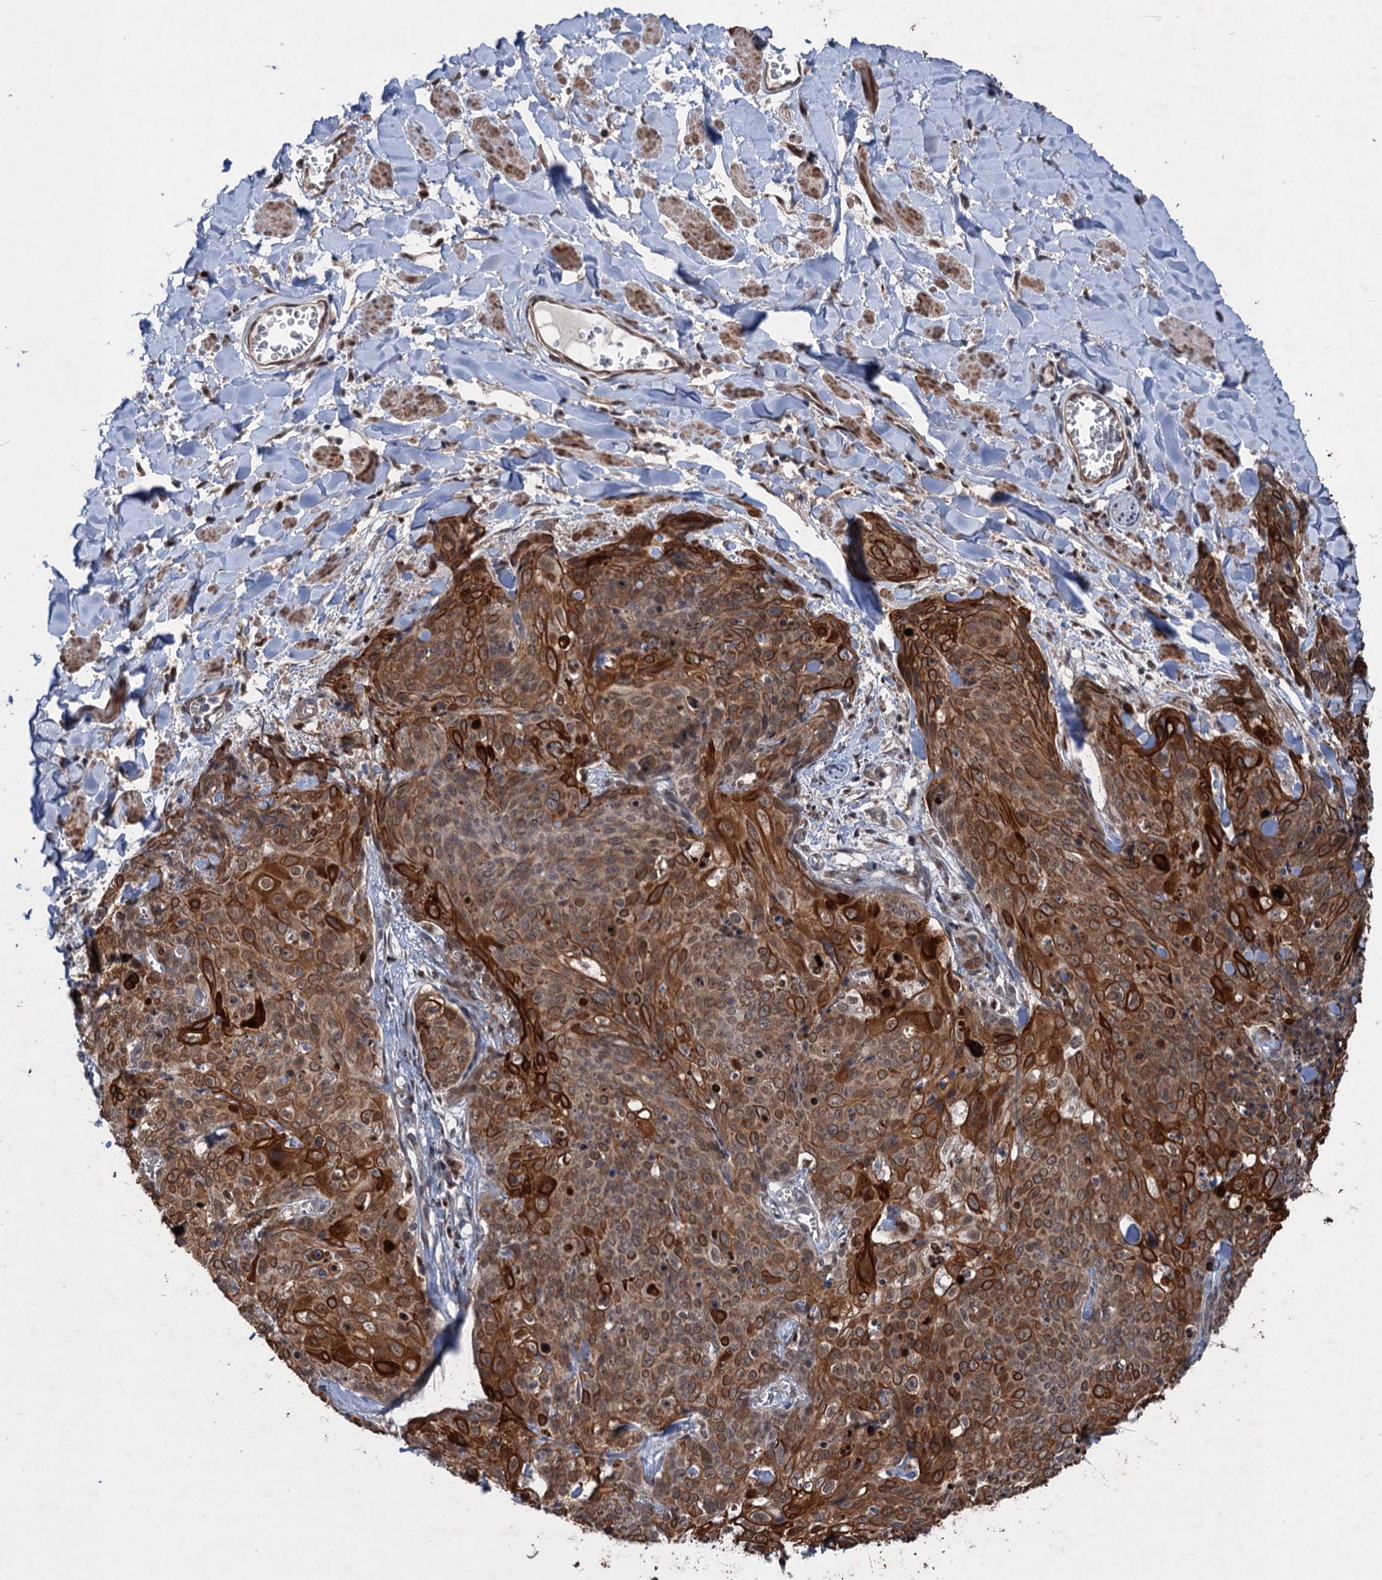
{"staining": {"intensity": "strong", "quantity": ">75%", "location": "cytoplasmic/membranous"}, "tissue": "skin cancer", "cell_type": "Tumor cells", "image_type": "cancer", "snomed": [{"axis": "morphology", "description": "Squamous cell carcinoma, NOS"}, {"axis": "topography", "description": "Skin"}, {"axis": "topography", "description": "Vulva"}], "caption": "High-power microscopy captured an IHC photomicrograph of squamous cell carcinoma (skin), revealing strong cytoplasmic/membranous staining in approximately >75% of tumor cells.", "gene": "TTC31", "patient": {"sex": "female", "age": 85}}